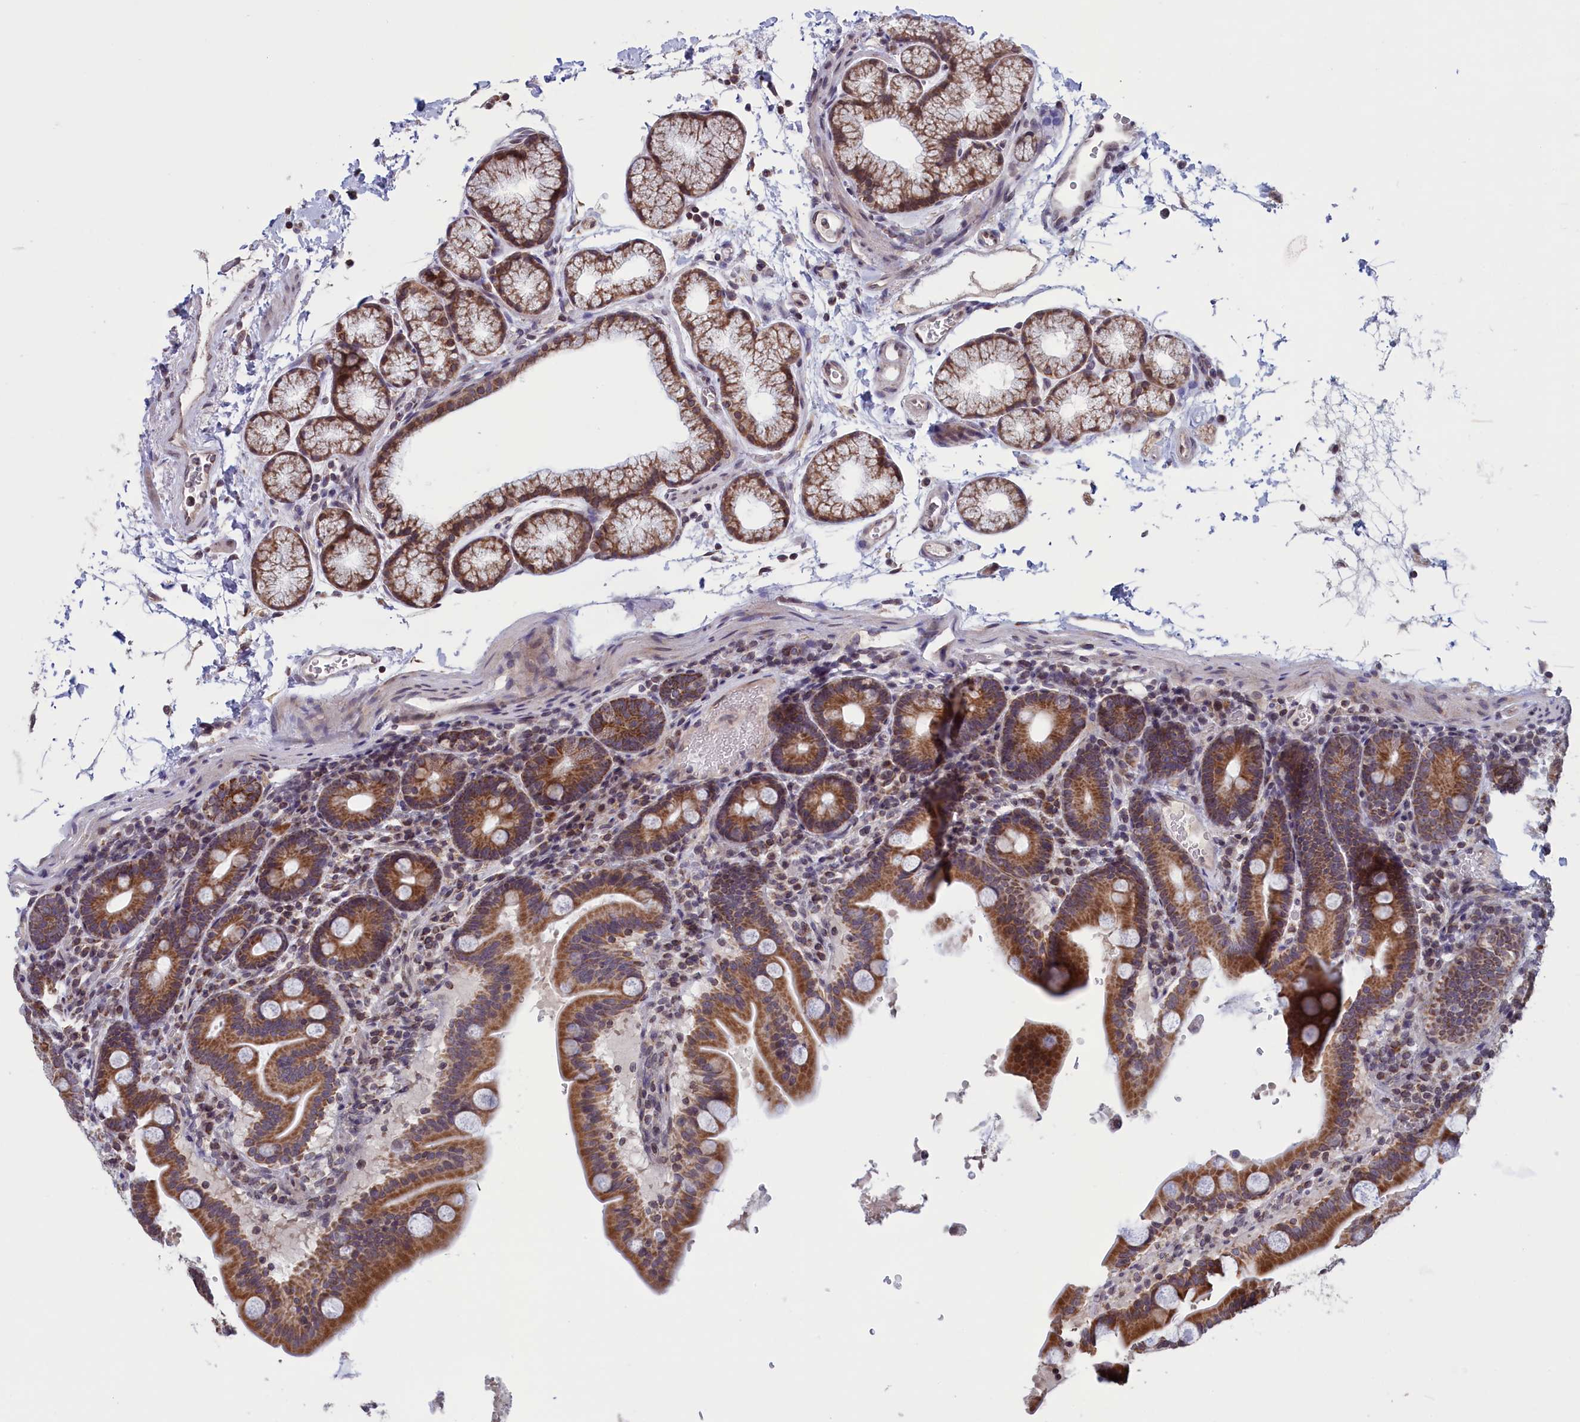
{"staining": {"intensity": "strong", "quantity": ">75%", "location": "cytoplasmic/membranous"}, "tissue": "duodenum", "cell_type": "Glandular cells", "image_type": "normal", "snomed": [{"axis": "morphology", "description": "Normal tissue, NOS"}, {"axis": "topography", "description": "Duodenum"}], "caption": "DAB (3,3'-diaminobenzidine) immunohistochemical staining of normal human duodenum shows strong cytoplasmic/membranous protein positivity in about >75% of glandular cells.", "gene": "PARS2", "patient": {"sex": "male", "age": 54}}